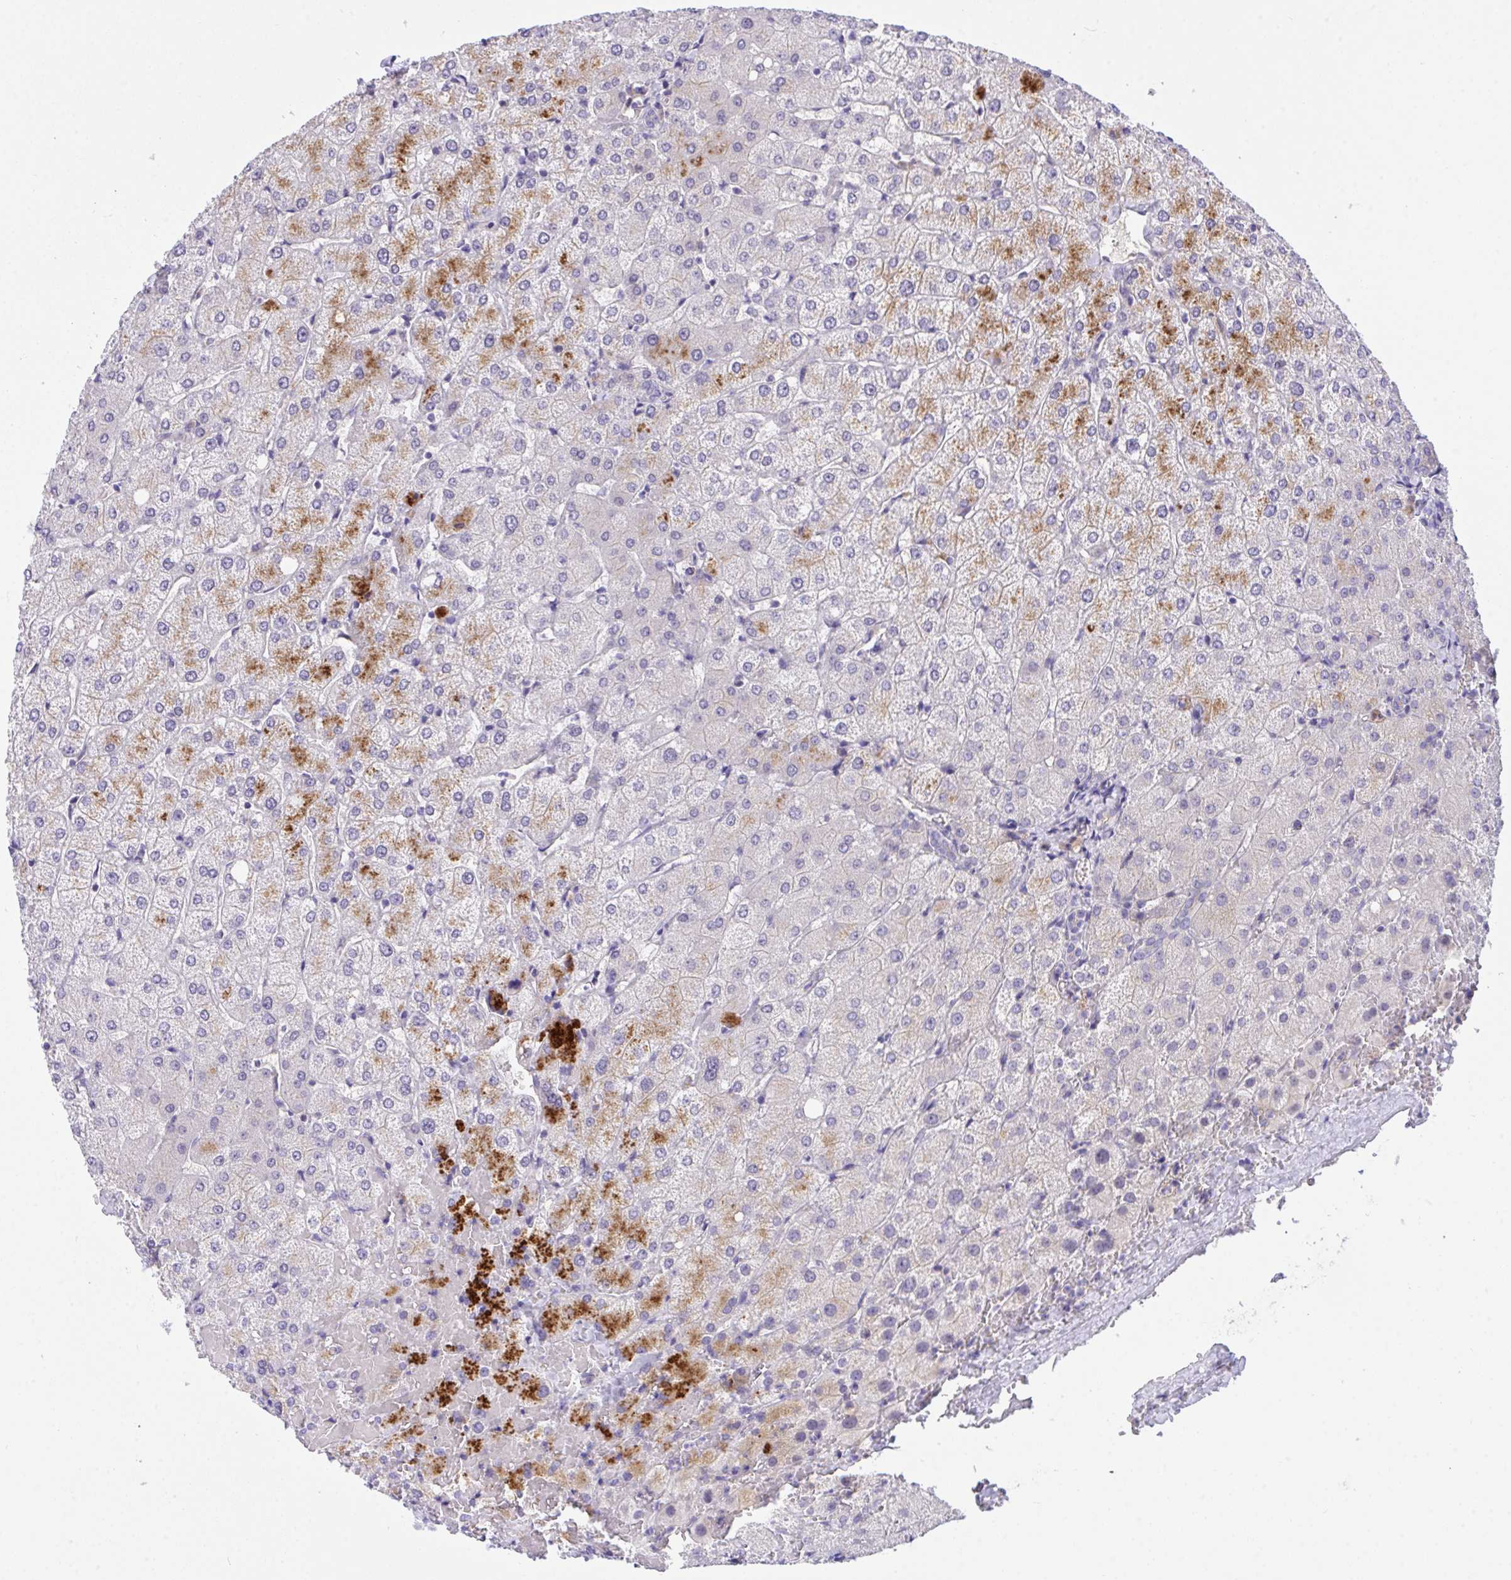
{"staining": {"intensity": "negative", "quantity": "none", "location": "none"}, "tissue": "liver", "cell_type": "Cholangiocytes", "image_type": "normal", "snomed": [{"axis": "morphology", "description": "Normal tissue, NOS"}, {"axis": "topography", "description": "Liver"}], "caption": "Immunohistochemistry (IHC) image of benign liver: human liver stained with DAB (3,3'-diaminobenzidine) exhibits no significant protein staining in cholangiocytes.", "gene": "TLN2", "patient": {"sex": "female", "age": 54}}